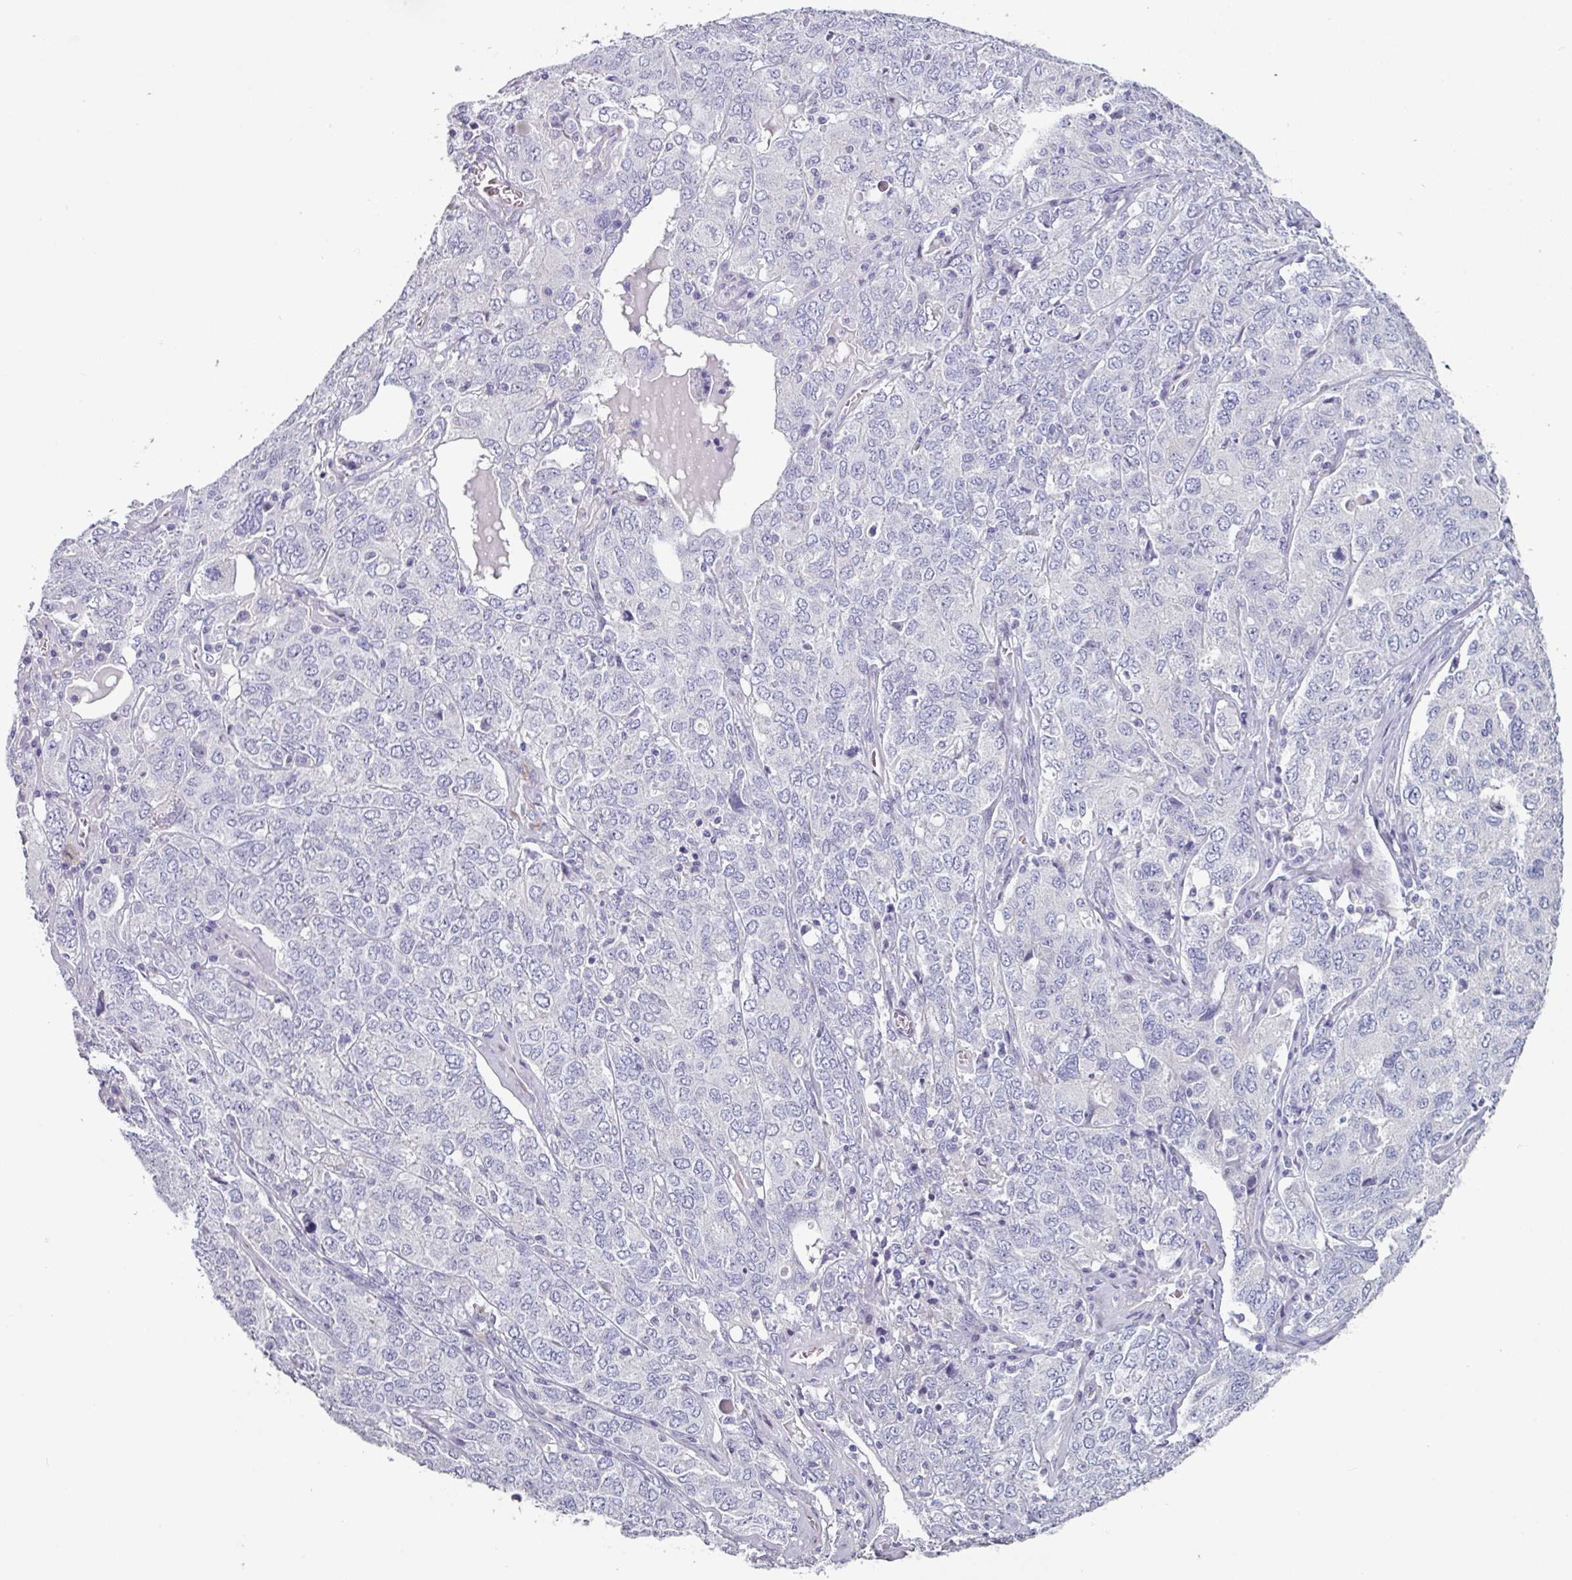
{"staining": {"intensity": "negative", "quantity": "none", "location": "none"}, "tissue": "ovarian cancer", "cell_type": "Tumor cells", "image_type": "cancer", "snomed": [{"axis": "morphology", "description": "Carcinoma, endometroid"}, {"axis": "topography", "description": "Ovary"}], "caption": "Photomicrograph shows no protein positivity in tumor cells of ovarian cancer (endometroid carcinoma) tissue.", "gene": "SLC17A7", "patient": {"sex": "female", "age": 62}}